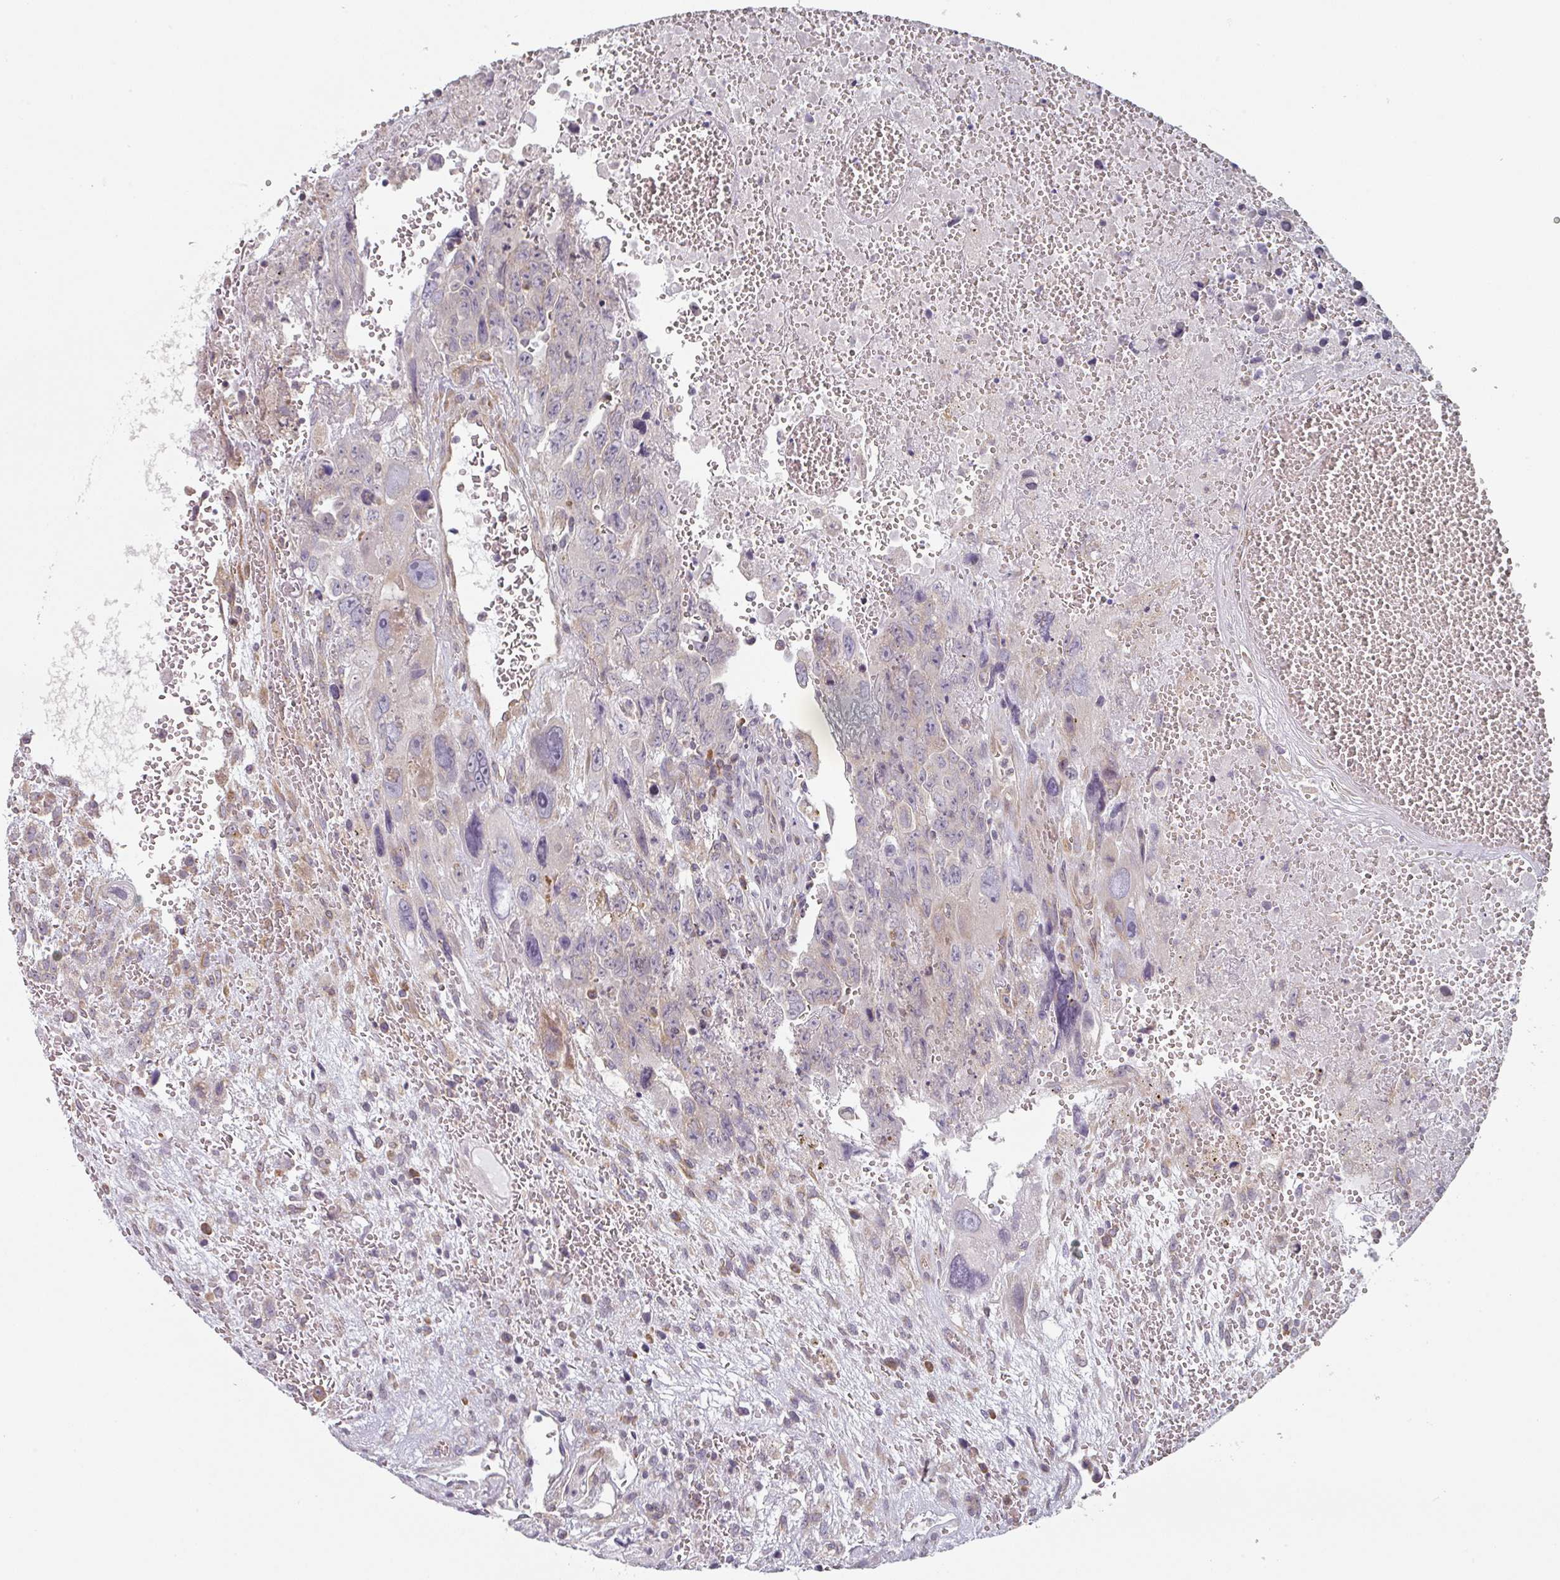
{"staining": {"intensity": "negative", "quantity": "none", "location": "none"}, "tissue": "testis cancer", "cell_type": "Tumor cells", "image_type": "cancer", "snomed": [{"axis": "morphology", "description": "Carcinoma, Embryonal, NOS"}, {"axis": "topography", "description": "Testis"}], "caption": "Human testis cancer (embryonal carcinoma) stained for a protein using immunohistochemistry (IHC) shows no expression in tumor cells.", "gene": "TAPT1", "patient": {"sex": "male", "age": 28}}